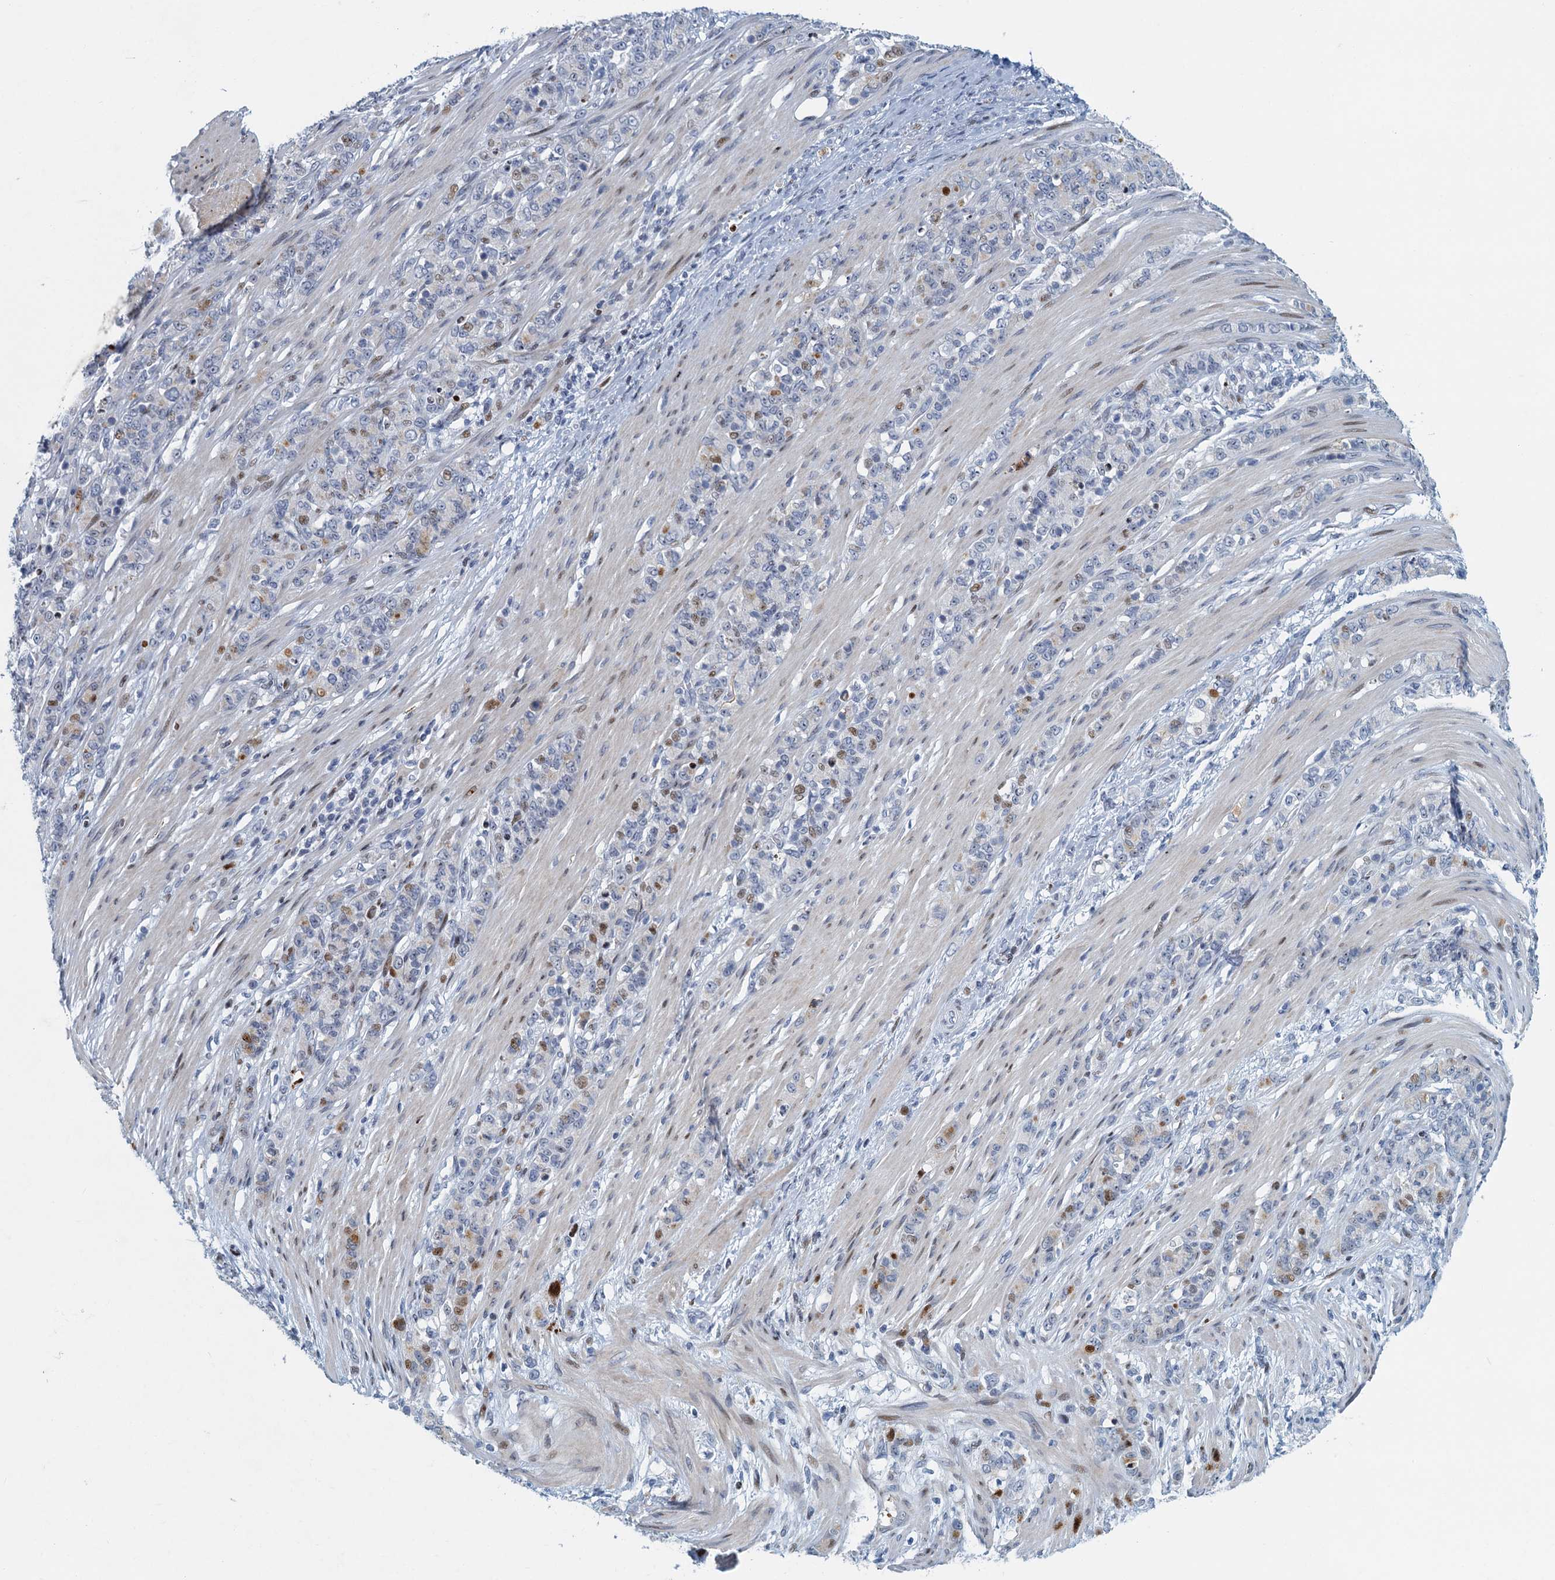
{"staining": {"intensity": "weak", "quantity": "<25%", "location": "nuclear"}, "tissue": "stomach cancer", "cell_type": "Tumor cells", "image_type": "cancer", "snomed": [{"axis": "morphology", "description": "Adenocarcinoma, NOS"}, {"axis": "topography", "description": "Stomach"}], "caption": "Stomach cancer (adenocarcinoma) stained for a protein using immunohistochemistry reveals no expression tumor cells.", "gene": "ANKRD13D", "patient": {"sex": "female", "age": 79}}